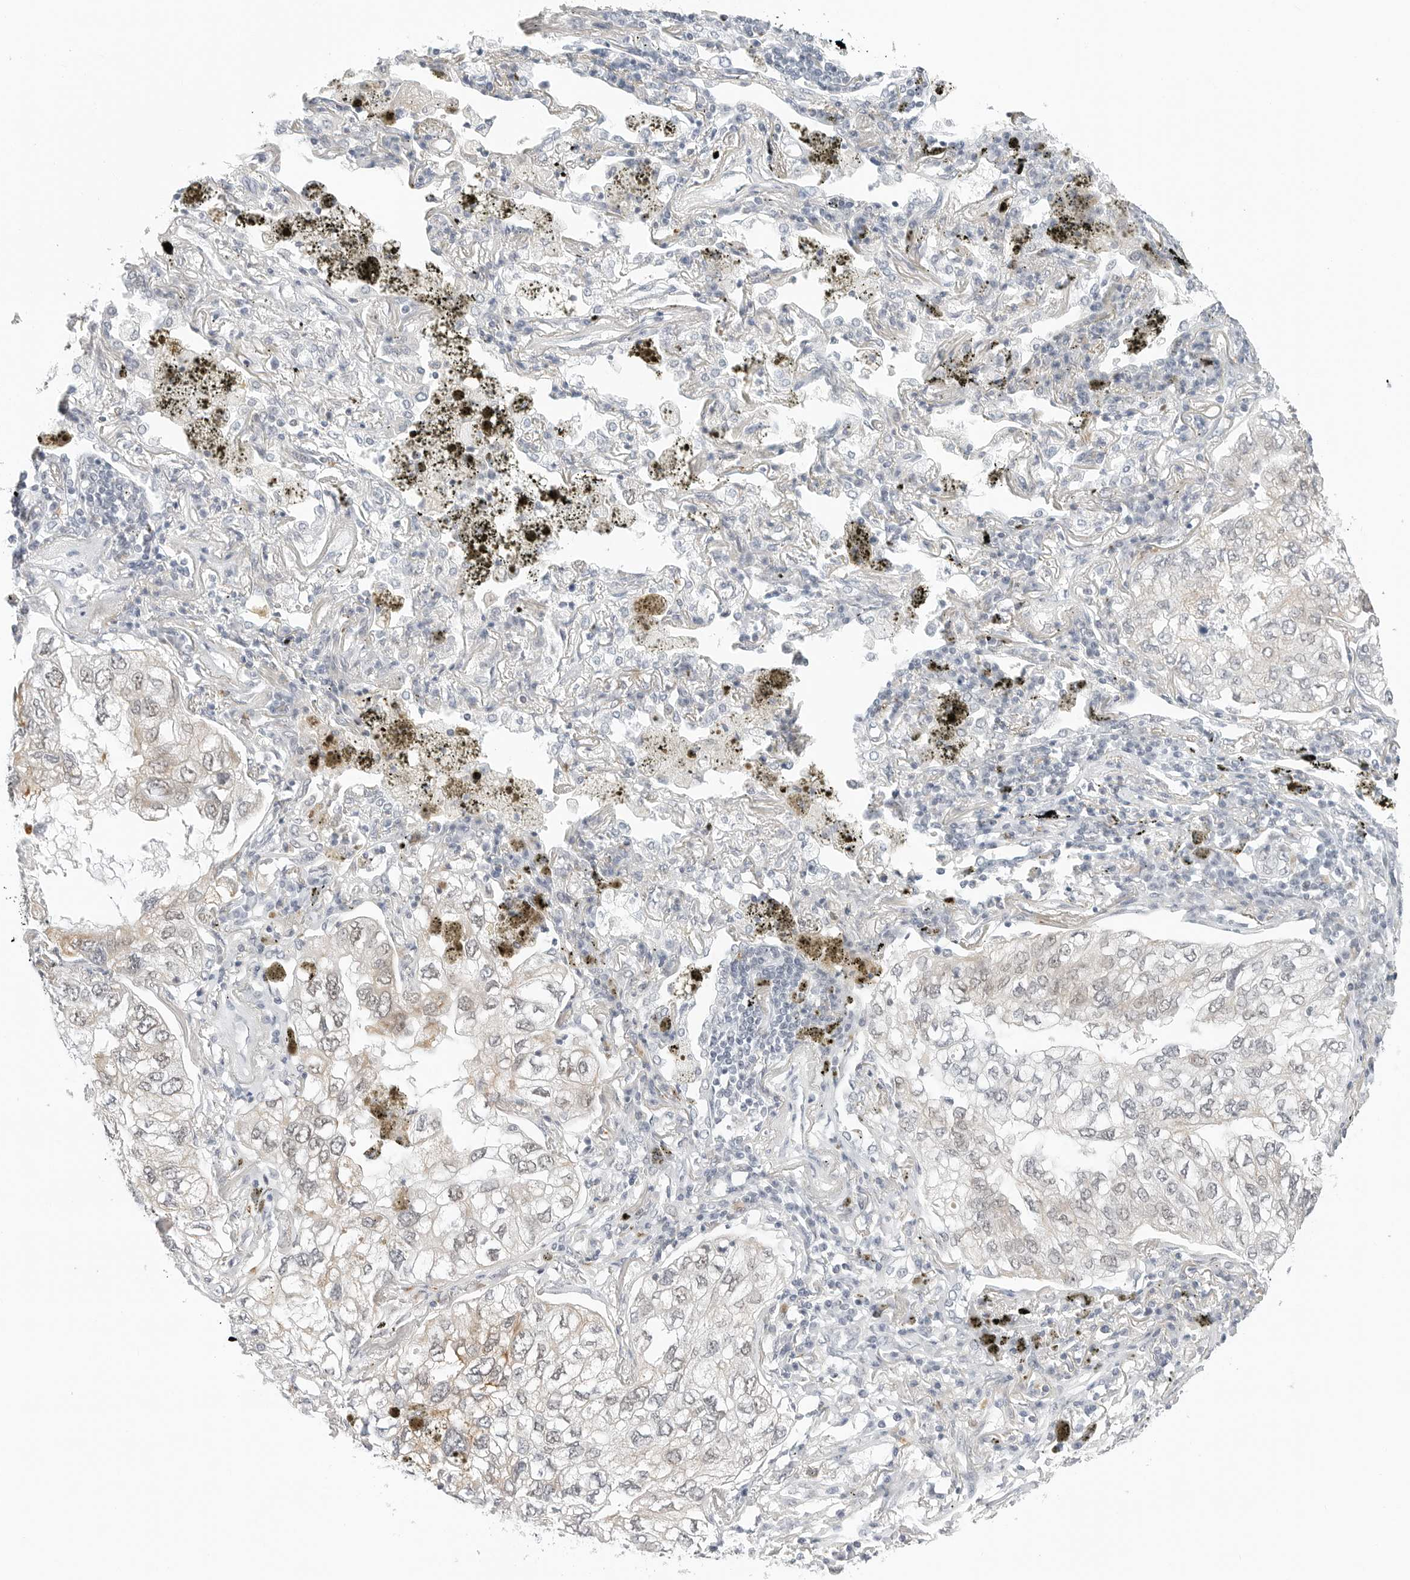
{"staining": {"intensity": "weak", "quantity": "<25%", "location": "cytoplasmic/membranous"}, "tissue": "lung cancer", "cell_type": "Tumor cells", "image_type": "cancer", "snomed": [{"axis": "morphology", "description": "Adenocarcinoma, NOS"}, {"axis": "topography", "description": "Lung"}], "caption": "IHC of lung cancer displays no expression in tumor cells.", "gene": "TSEN2", "patient": {"sex": "male", "age": 65}}